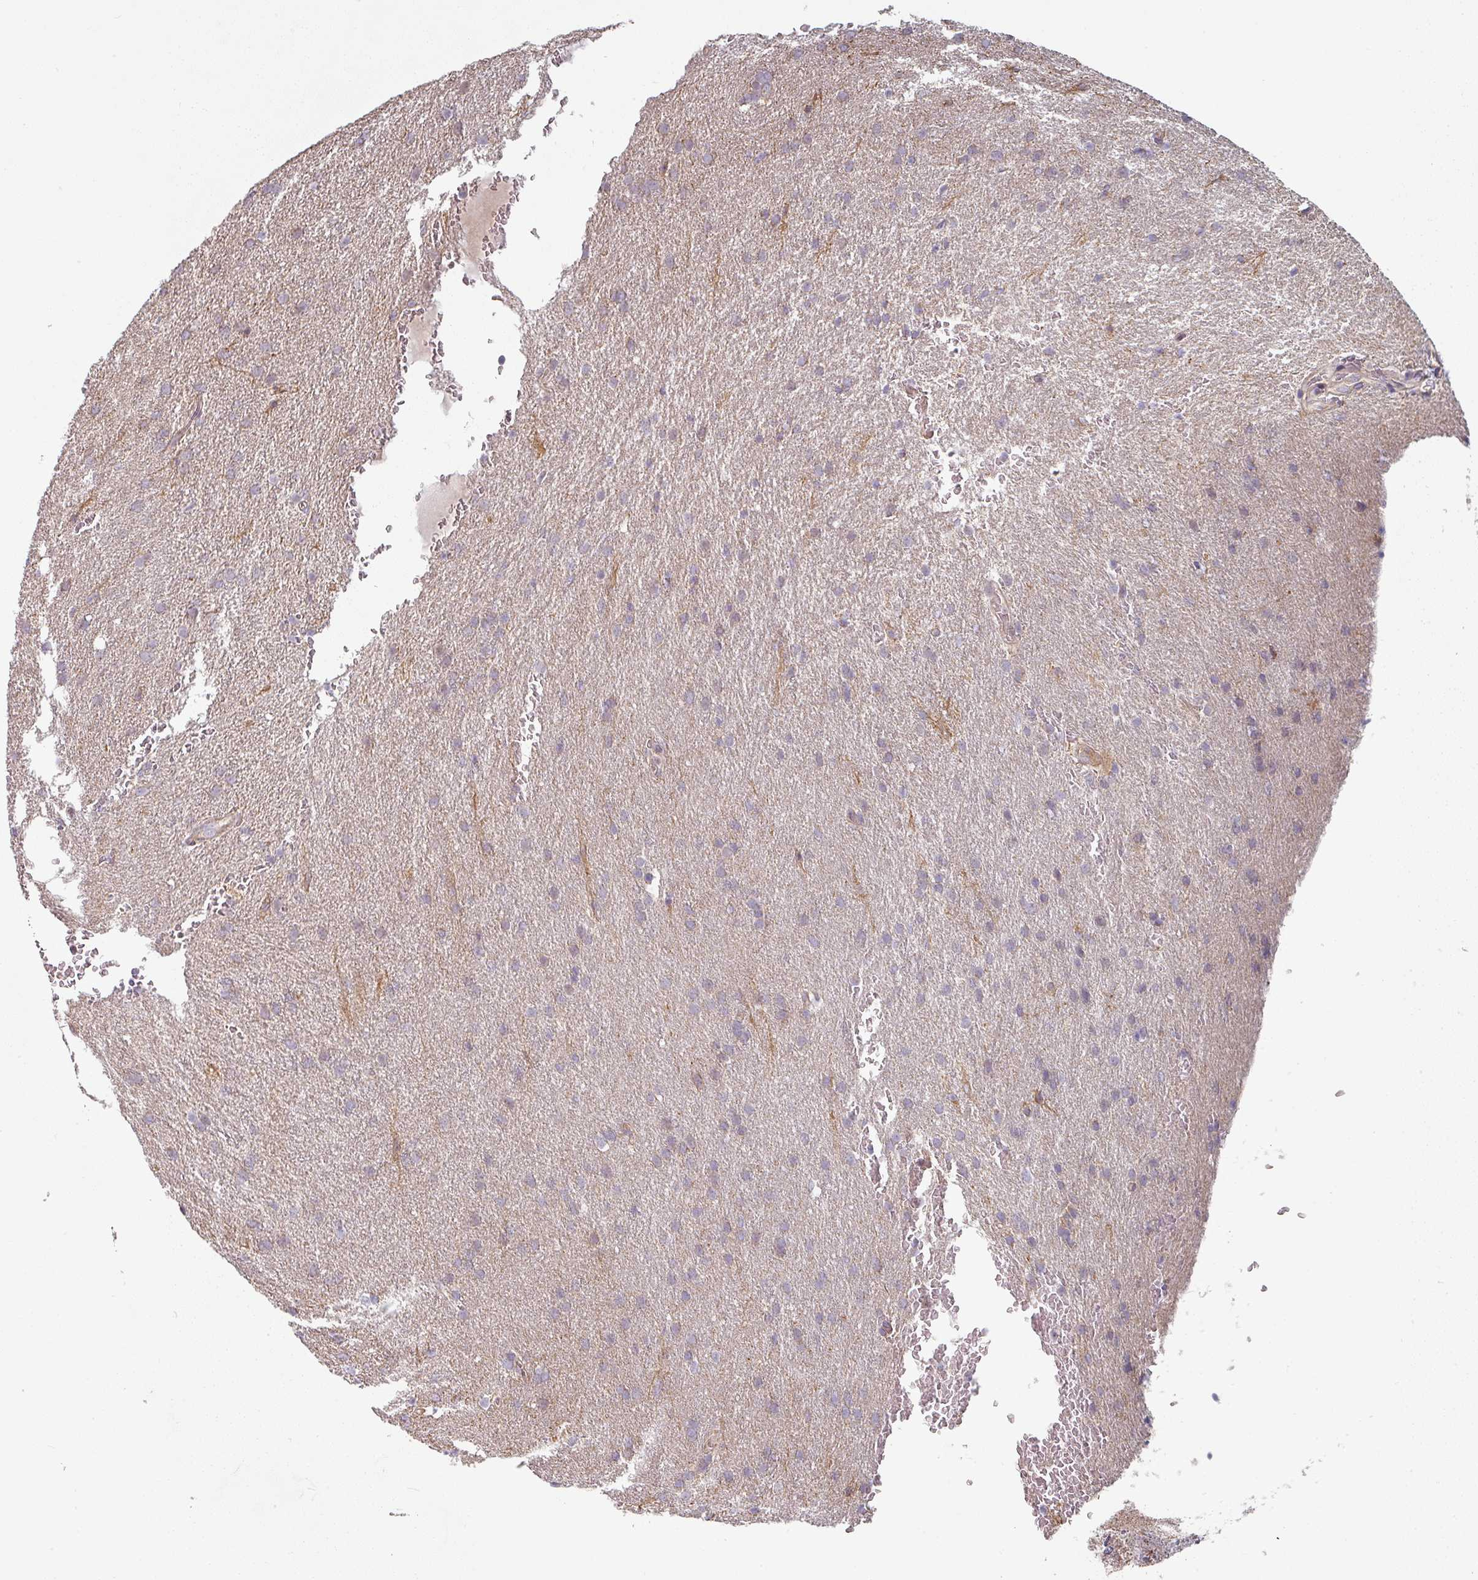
{"staining": {"intensity": "weak", "quantity": "<25%", "location": "cytoplasmic/membranous"}, "tissue": "glioma", "cell_type": "Tumor cells", "image_type": "cancer", "snomed": [{"axis": "morphology", "description": "Glioma, malignant, Low grade"}, {"axis": "topography", "description": "Brain"}], "caption": "Immunohistochemistry of glioma reveals no expression in tumor cells.", "gene": "PLEKHJ1", "patient": {"sex": "female", "age": 33}}